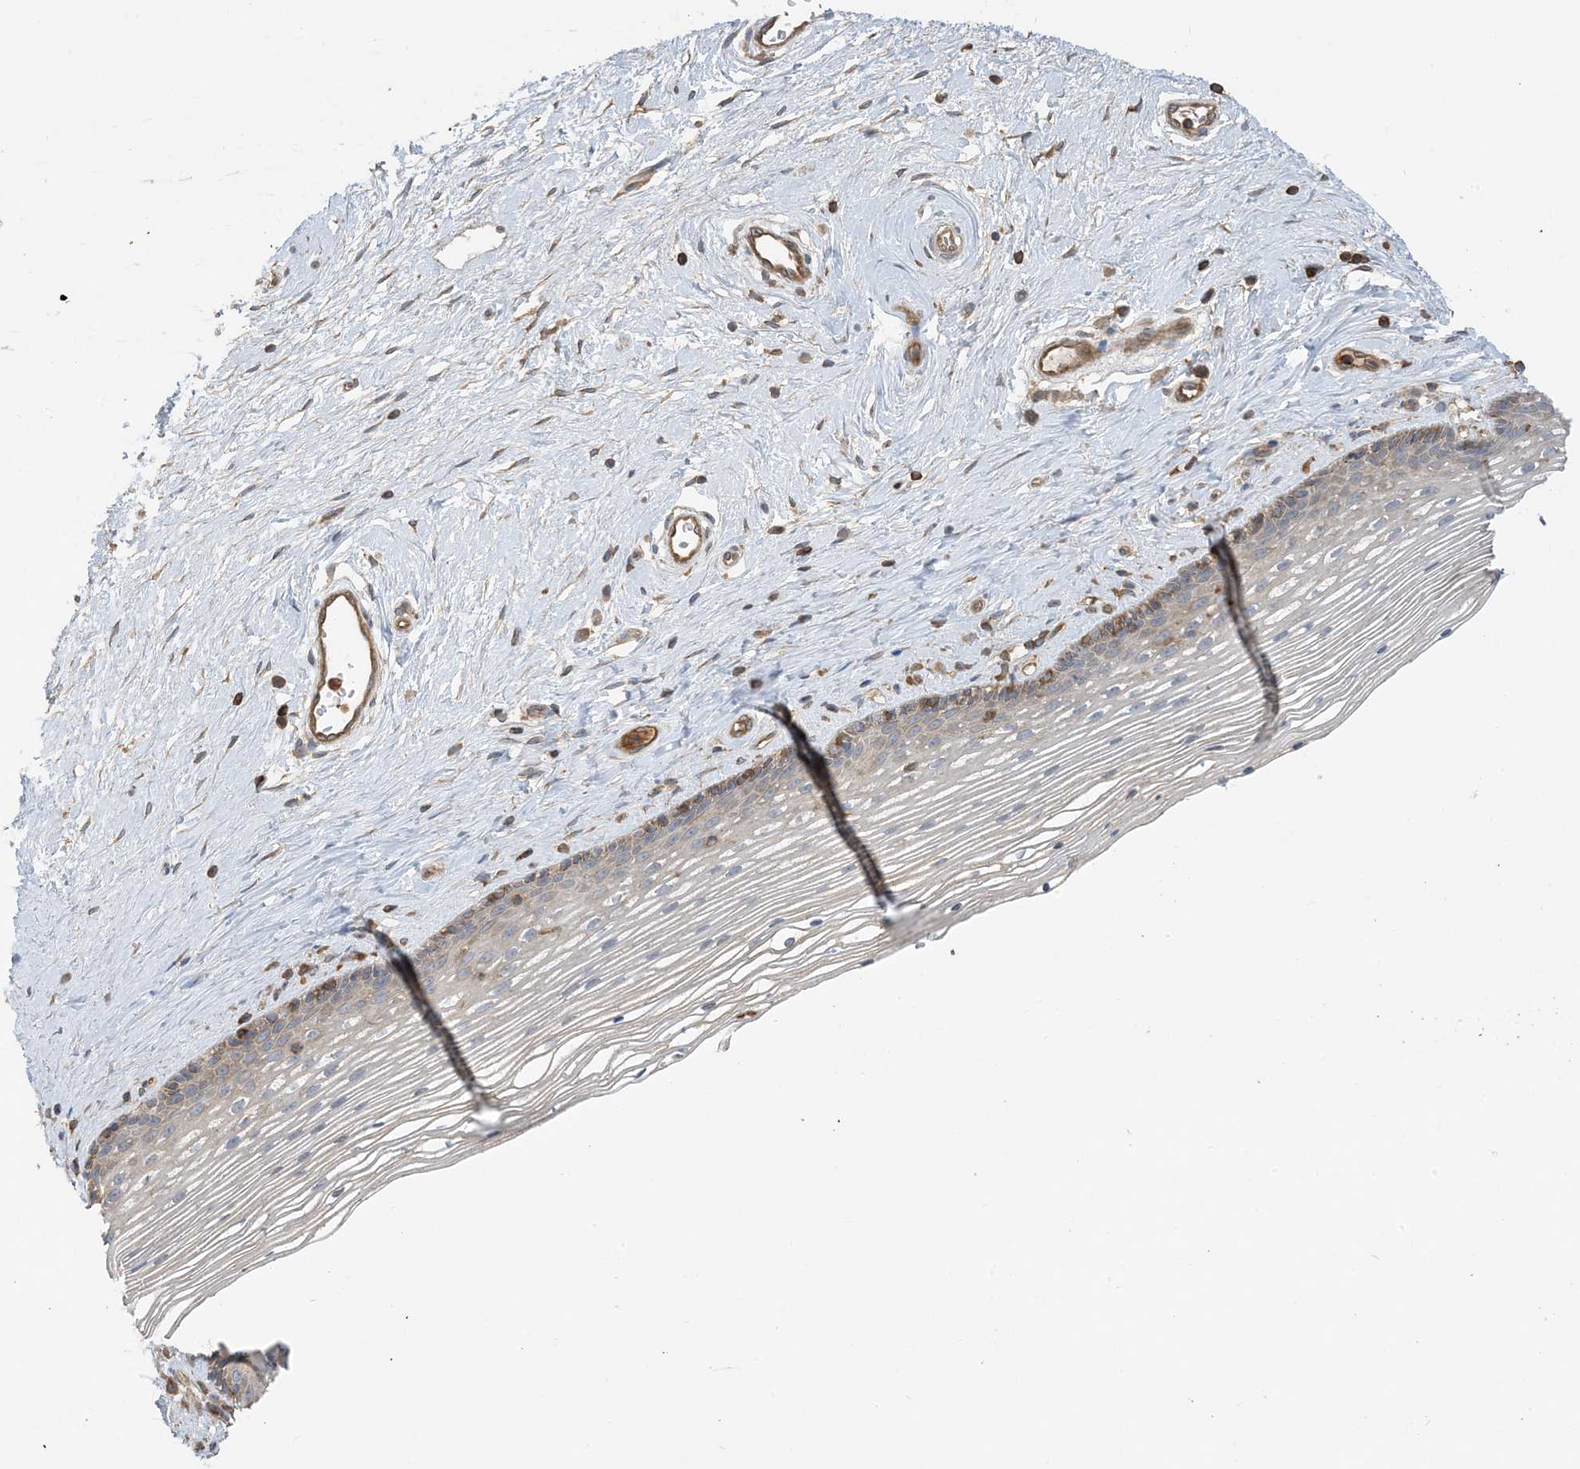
{"staining": {"intensity": "weak", "quantity": "<25%", "location": "cytoplasmic/membranous"}, "tissue": "vagina", "cell_type": "Squamous epithelial cells", "image_type": "normal", "snomed": [{"axis": "morphology", "description": "Normal tissue, NOS"}, {"axis": "topography", "description": "Vagina"}], "caption": "This is a image of immunohistochemistry (IHC) staining of benign vagina, which shows no positivity in squamous epithelial cells.", "gene": "SFMBT2", "patient": {"sex": "female", "age": 46}}